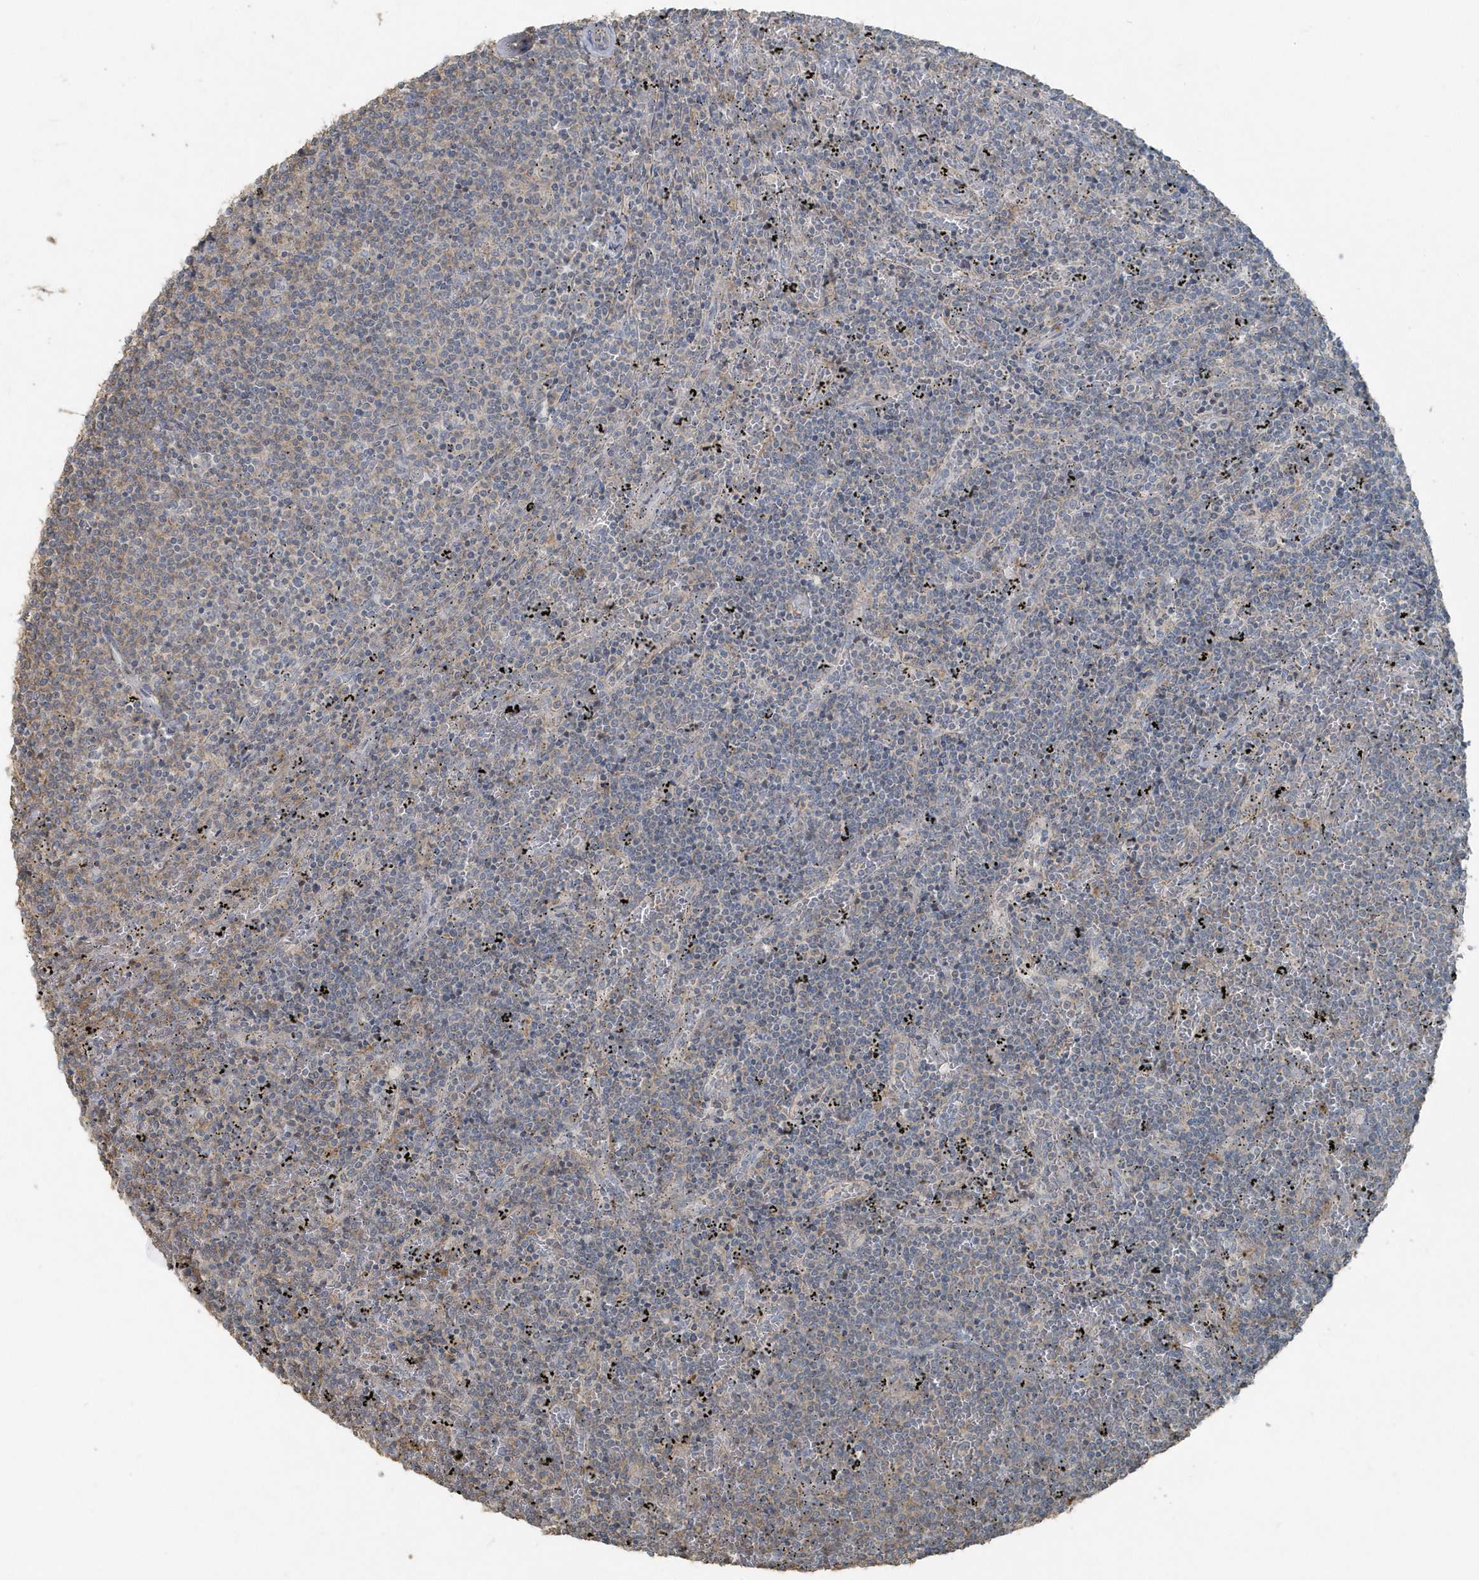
{"staining": {"intensity": "negative", "quantity": "none", "location": "none"}, "tissue": "lymphoma", "cell_type": "Tumor cells", "image_type": "cancer", "snomed": [{"axis": "morphology", "description": "Malignant lymphoma, non-Hodgkin's type, Low grade"}, {"axis": "topography", "description": "Spleen"}], "caption": "Human low-grade malignant lymphoma, non-Hodgkin's type stained for a protein using immunohistochemistry (IHC) shows no staining in tumor cells.", "gene": "ACTC1", "patient": {"sex": "female", "age": 50}}